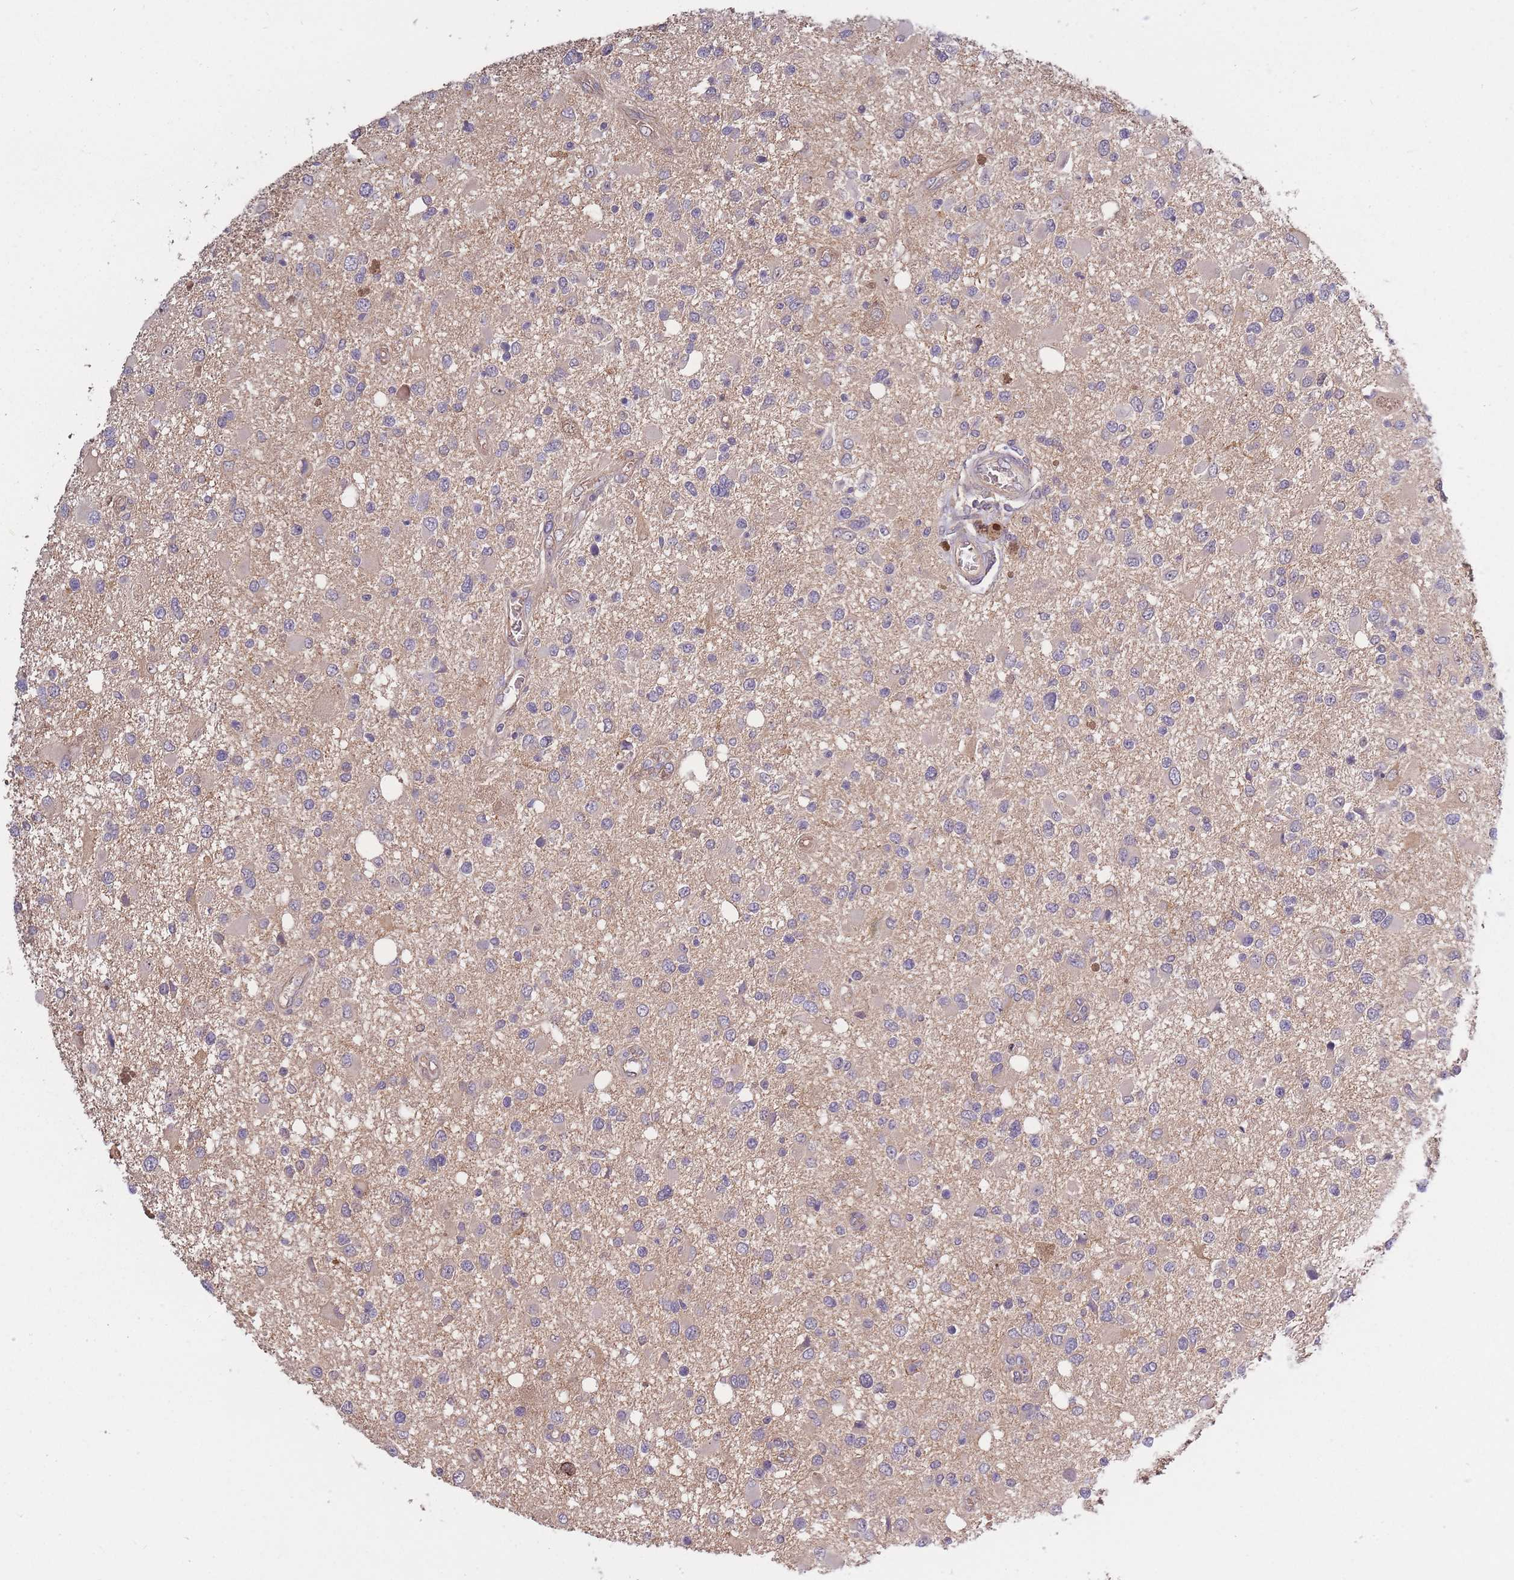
{"staining": {"intensity": "negative", "quantity": "none", "location": "none"}, "tissue": "glioma", "cell_type": "Tumor cells", "image_type": "cancer", "snomed": [{"axis": "morphology", "description": "Glioma, malignant, High grade"}, {"axis": "topography", "description": "Brain"}], "caption": "High magnification brightfield microscopy of high-grade glioma (malignant) stained with DAB (brown) and counterstained with hematoxylin (blue): tumor cells show no significant positivity.", "gene": "KIAA1755", "patient": {"sex": "male", "age": 53}}